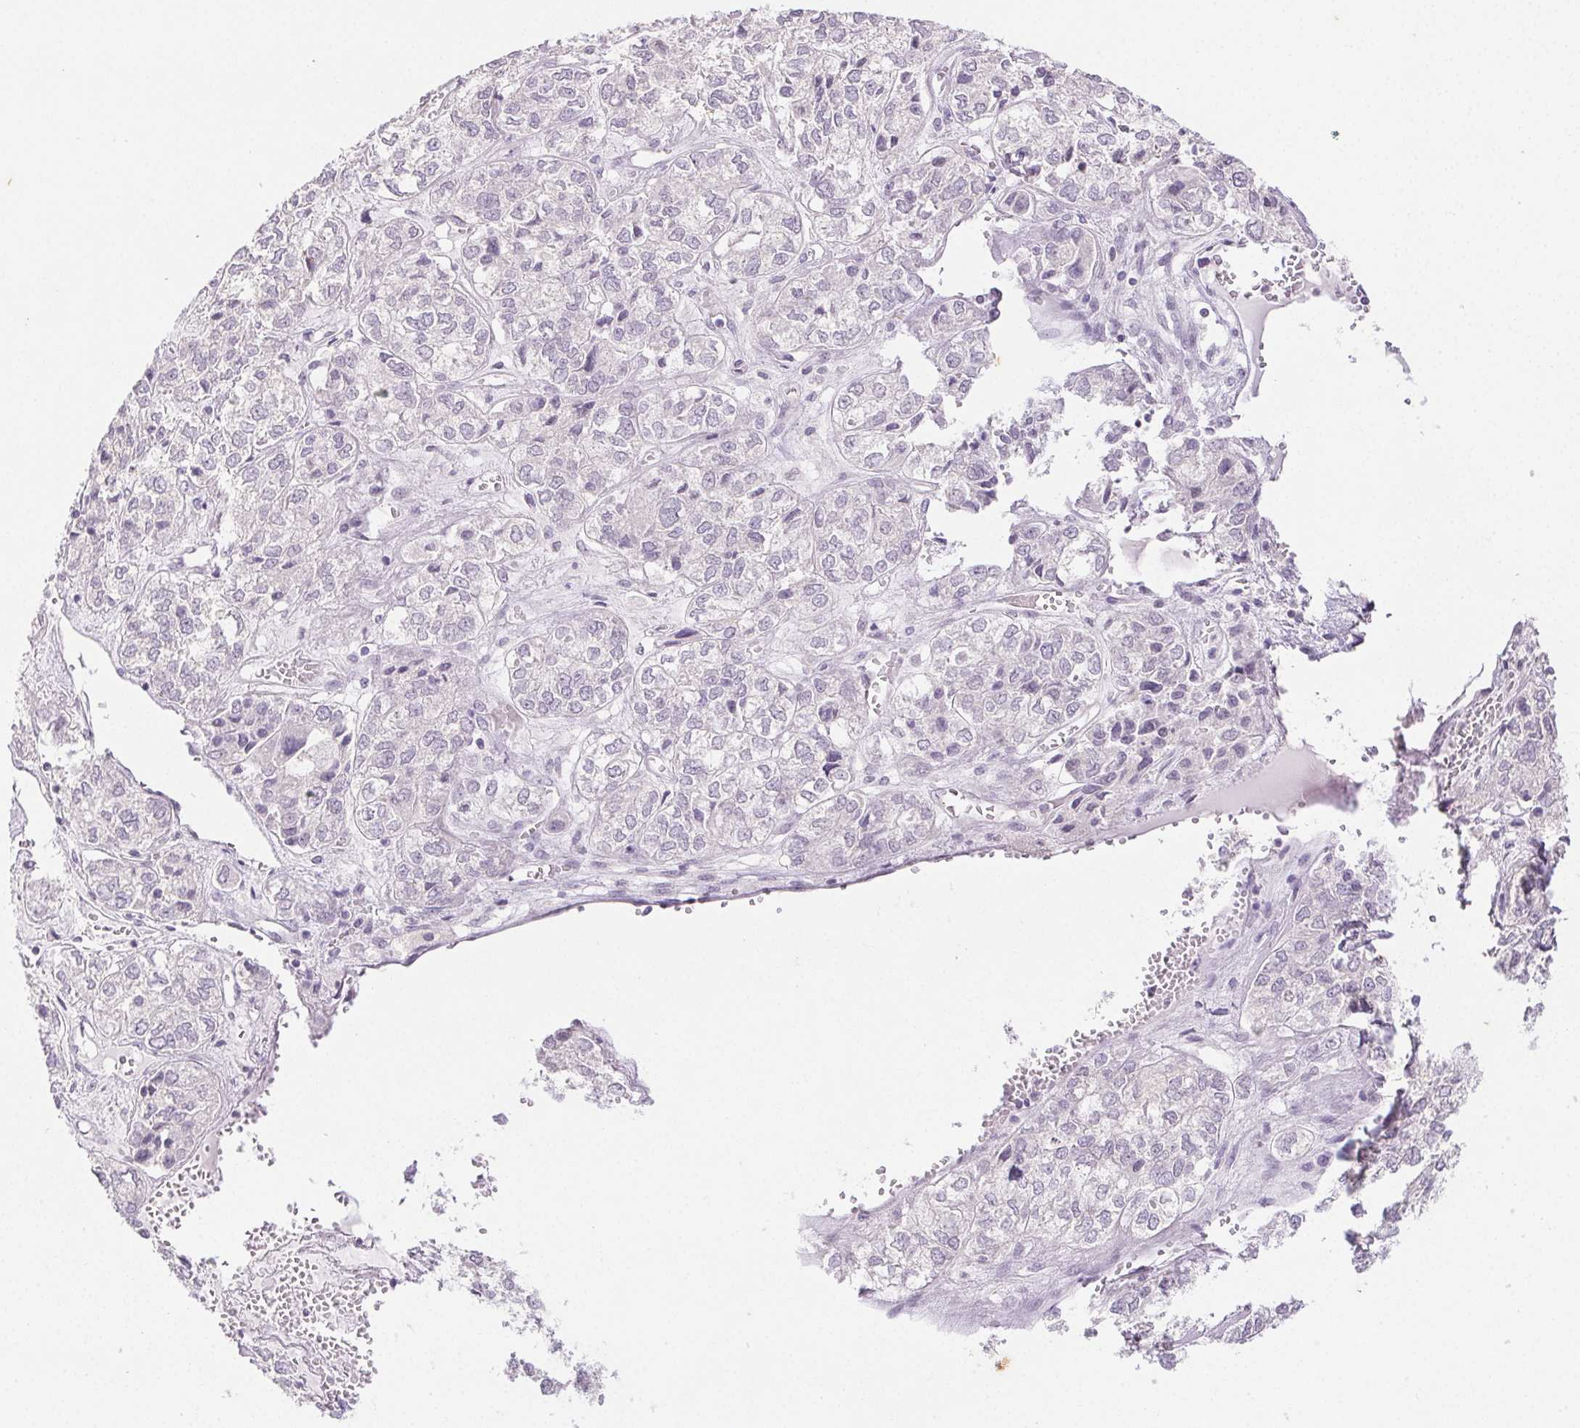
{"staining": {"intensity": "negative", "quantity": "none", "location": "none"}, "tissue": "ovarian cancer", "cell_type": "Tumor cells", "image_type": "cancer", "snomed": [{"axis": "morphology", "description": "Carcinoma, endometroid"}, {"axis": "topography", "description": "Ovary"}], "caption": "Immunohistochemistry (IHC) micrograph of neoplastic tissue: endometroid carcinoma (ovarian) stained with DAB (3,3'-diaminobenzidine) reveals no significant protein staining in tumor cells.", "gene": "PI3", "patient": {"sex": "female", "age": 64}}